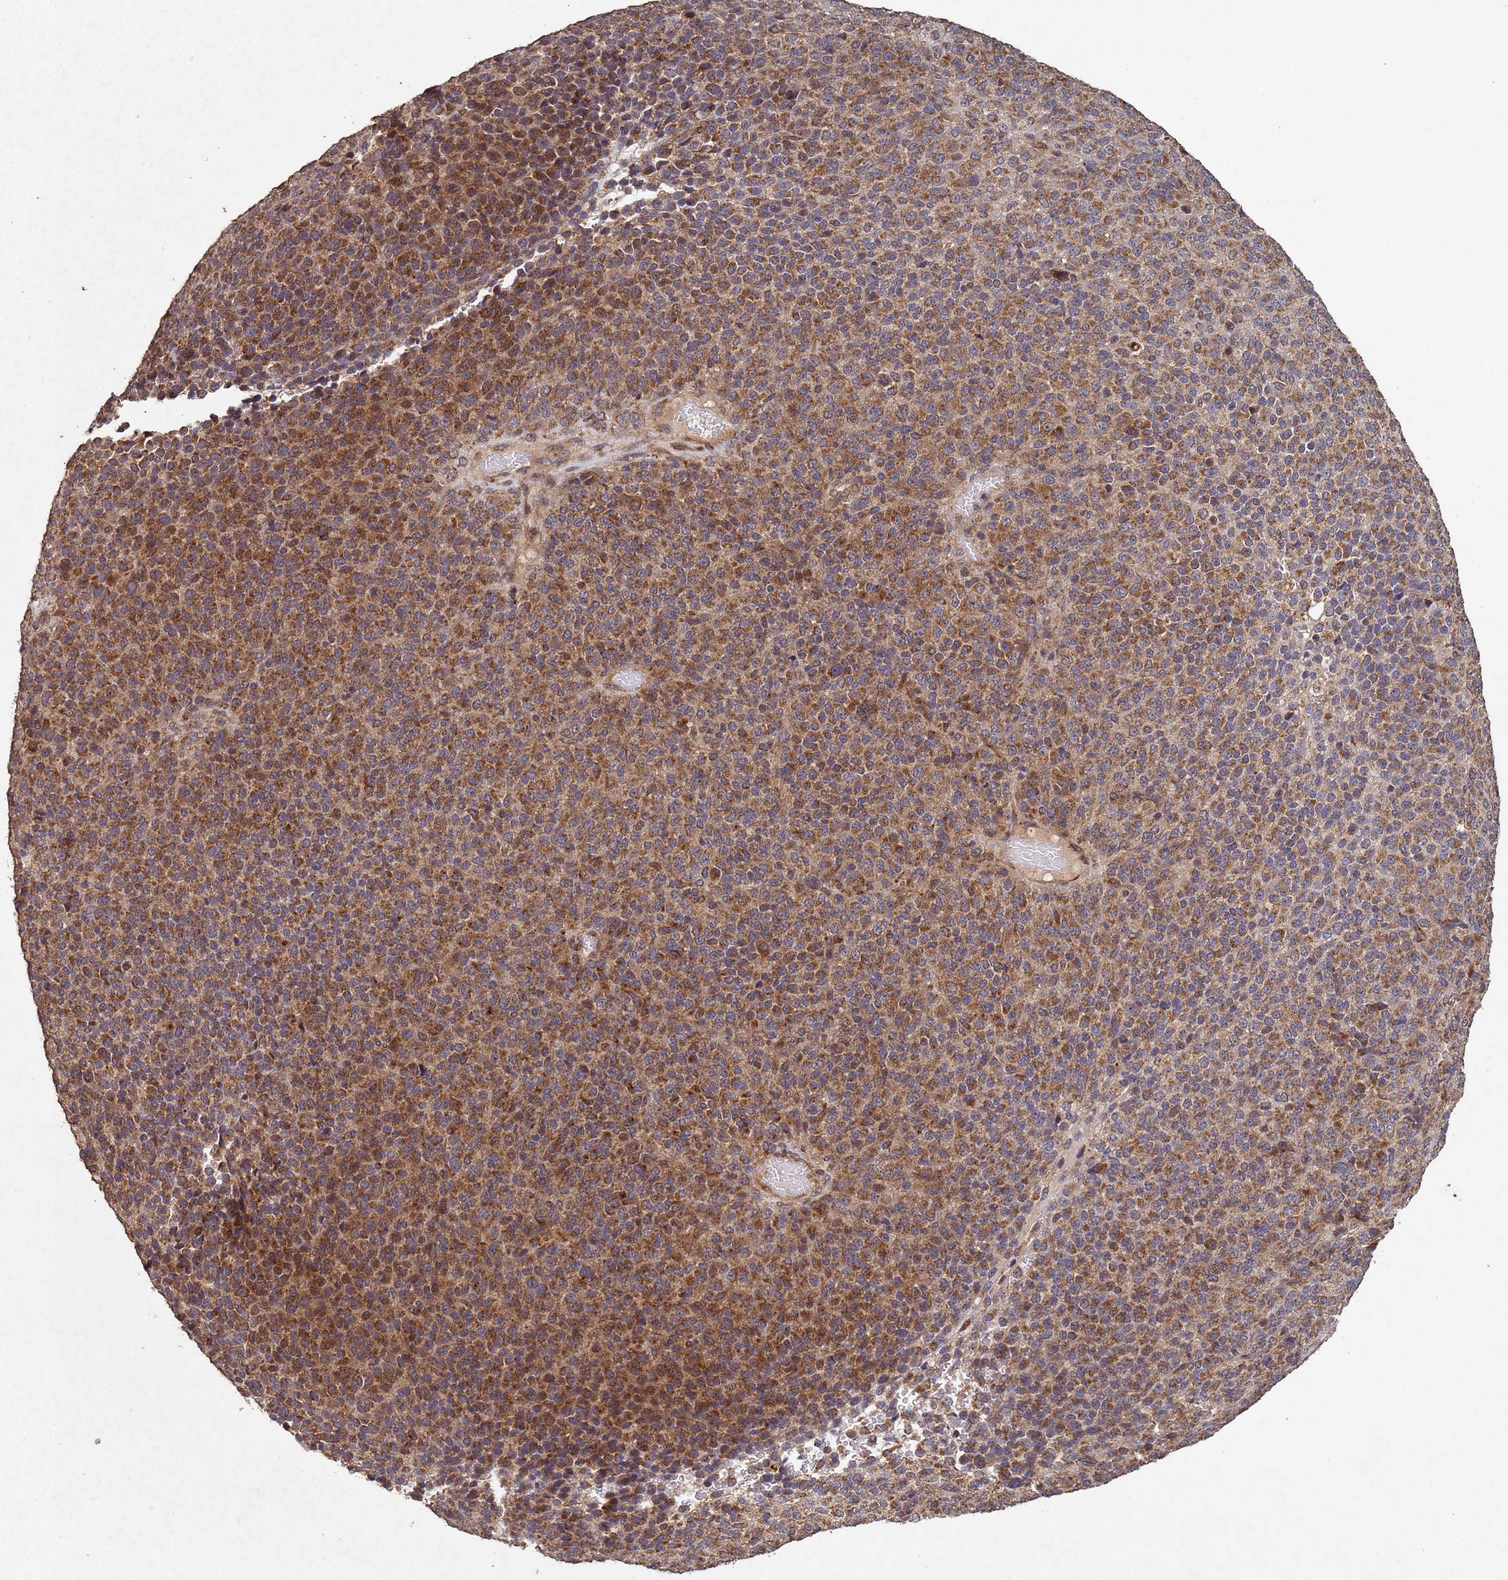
{"staining": {"intensity": "moderate", "quantity": ">75%", "location": "cytoplasmic/membranous"}, "tissue": "melanoma", "cell_type": "Tumor cells", "image_type": "cancer", "snomed": [{"axis": "morphology", "description": "Malignant melanoma, Metastatic site"}, {"axis": "topography", "description": "Brain"}], "caption": "A high-resolution micrograph shows IHC staining of melanoma, which demonstrates moderate cytoplasmic/membranous expression in about >75% of tumor cells.", "gene": "FASTKD1", "patient": {"sex": "female", "age": 56}}